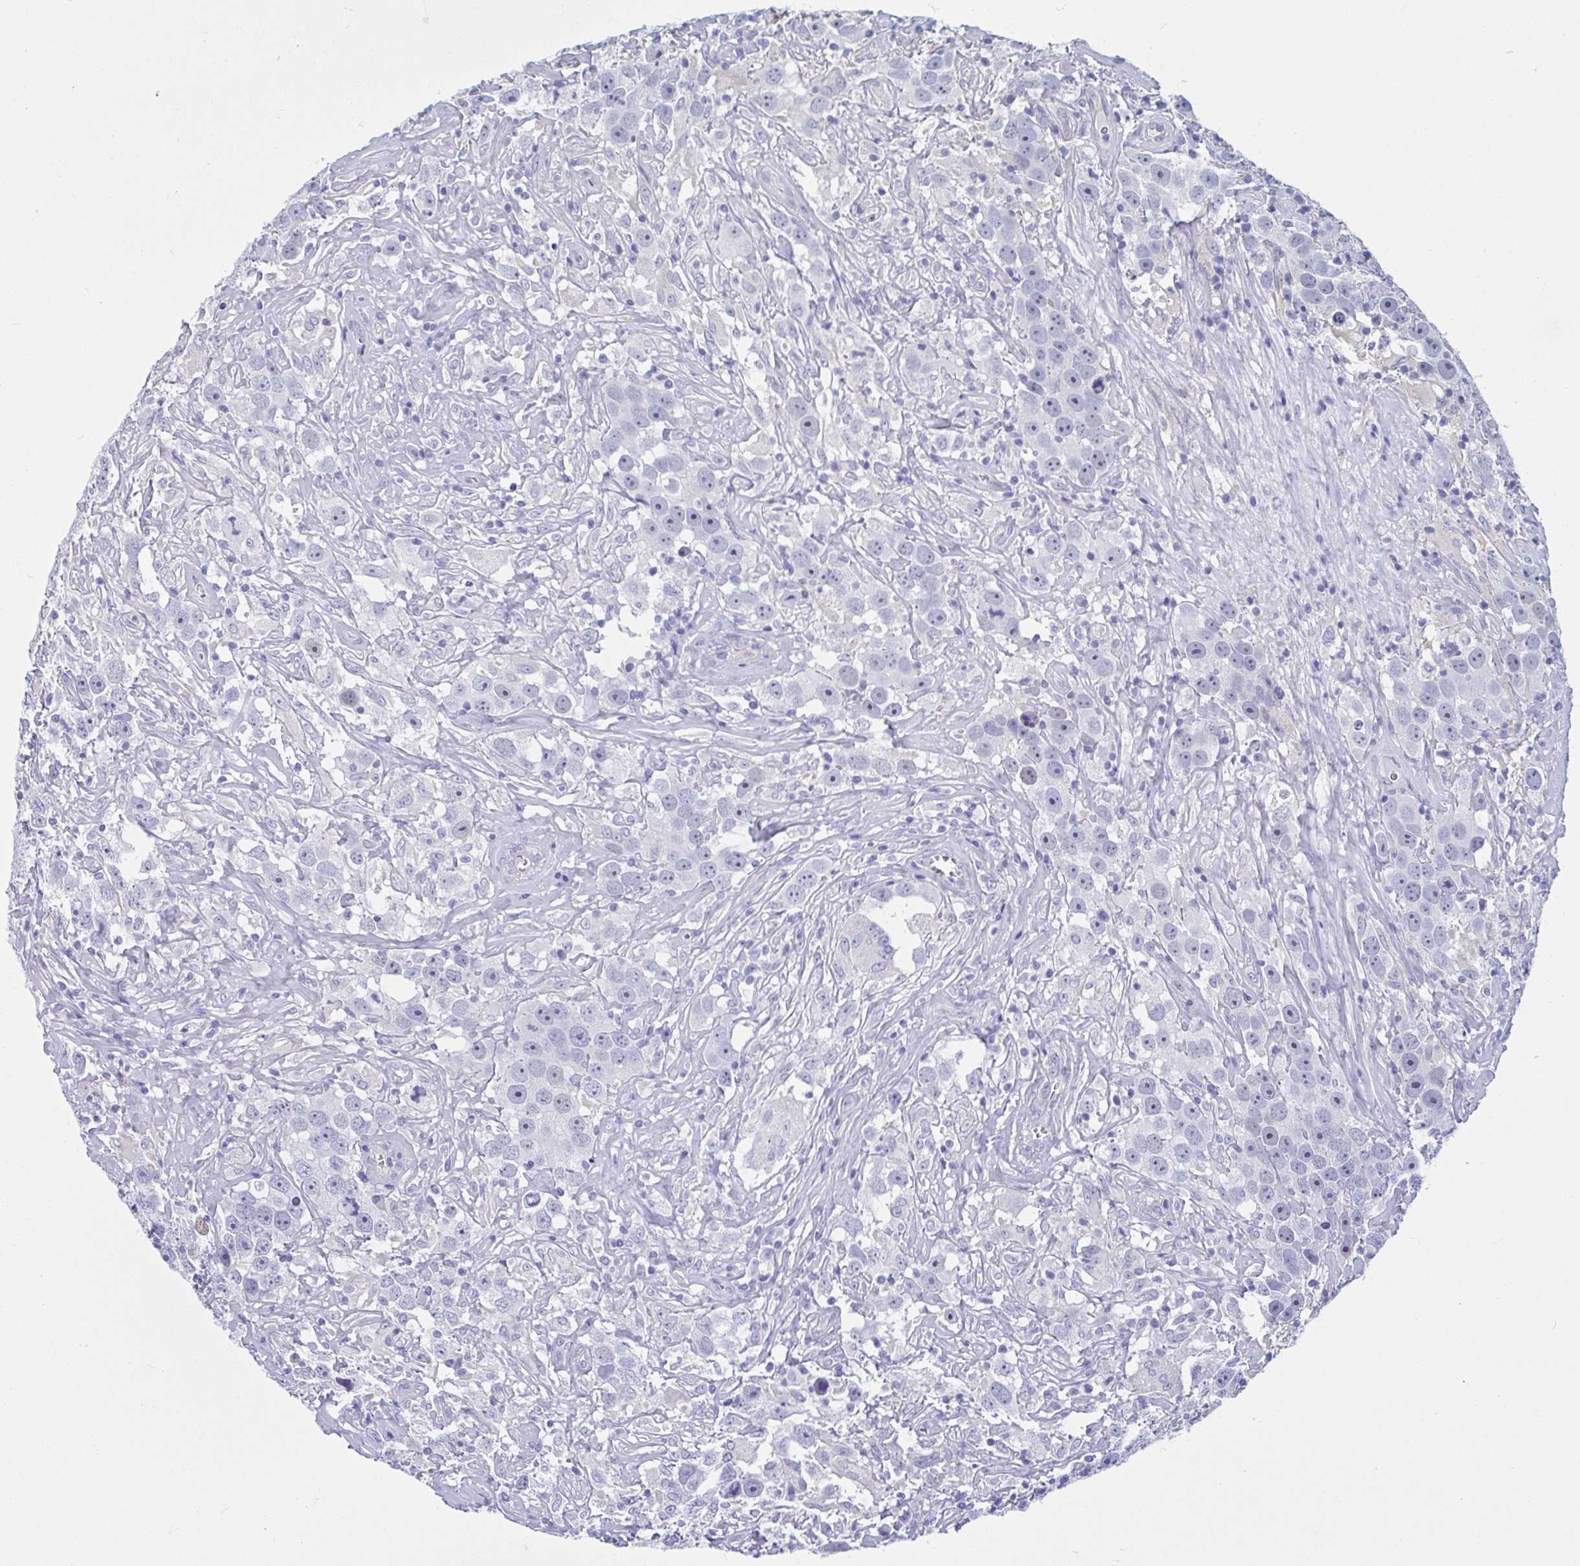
{"staining": {"intensity": "negative", "quantity": "none", "location": "none"}, "tissue": "testis cancer", "cell_type": "Tumor cells", "image_type": "cancer", "snomed": [{"axis": "morphology", "description": "Seminoma, NOS"}, {"axis": "topography", "description": "Testis"}], "caption": "Protein analysis of testis seminoma demonstrates no significant positivity in tumor cells.", "gene": "MORC4", "patient": {"sex": "male", "age": 49}}